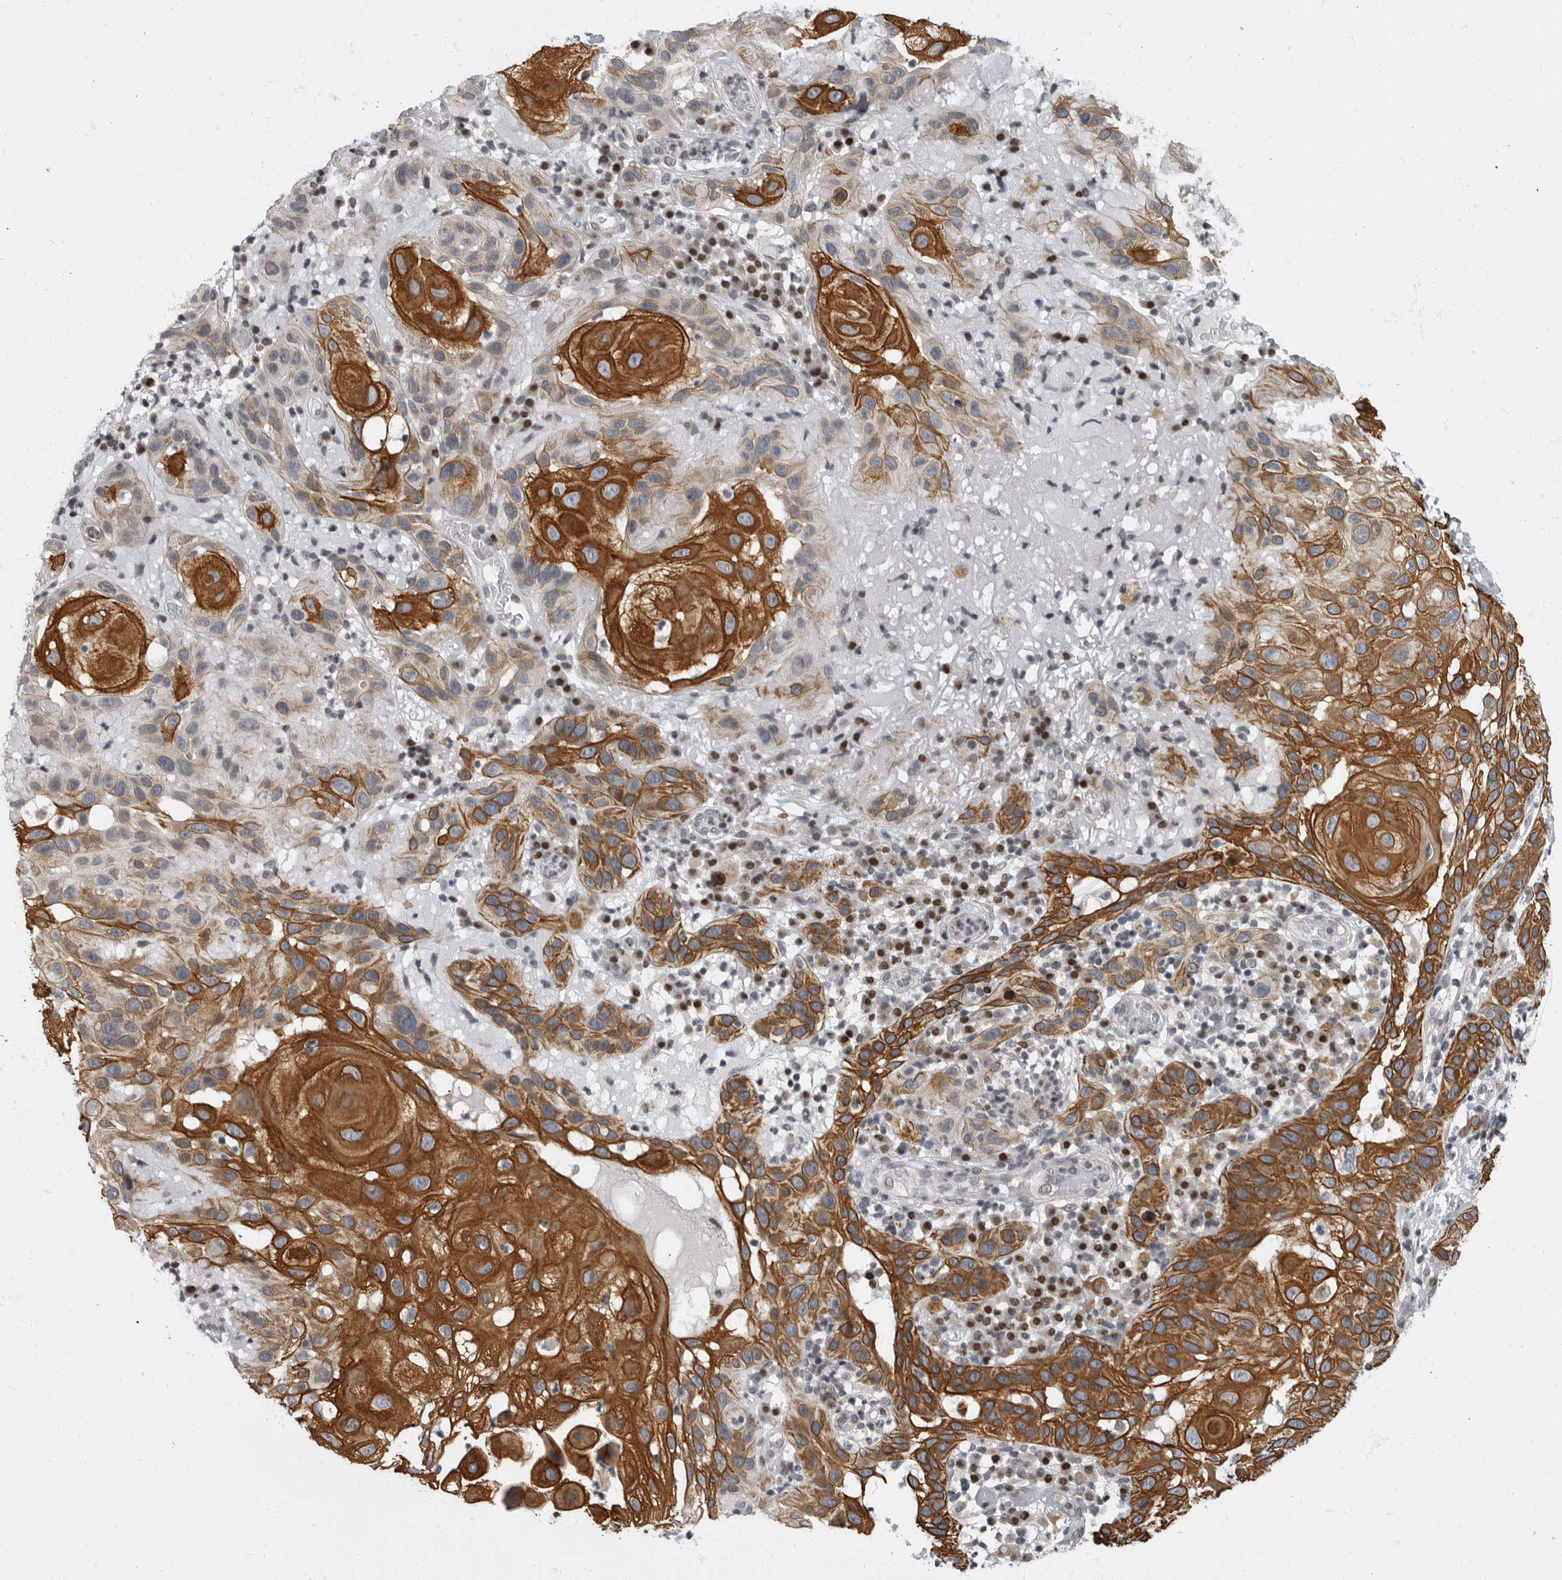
{"staining": {"intensity": "strong", "quantity": ">75%", "location": "cytoplasmic/membranous"}, "tissue": "skin cancer", "cell_type": "Tumor cells", "image_type": "cancer", "snomed": [{"axis": "morphology", "description": "Normal tissue, NOS"}, {"axis": "morphology", "description": "Squamous cell carcinoma, NOS"}, {"axis": "topography", "description": "Skin"}], "caption": "Skin cancer (squamous cell carcinoma) stained with DAB IHC demonstrates high levels of strong cytoplasmic/membranous staining in approximately >75% of tumor cells.", "gene": "EVI5", "patient": {"sex": "female", "age": 96}}